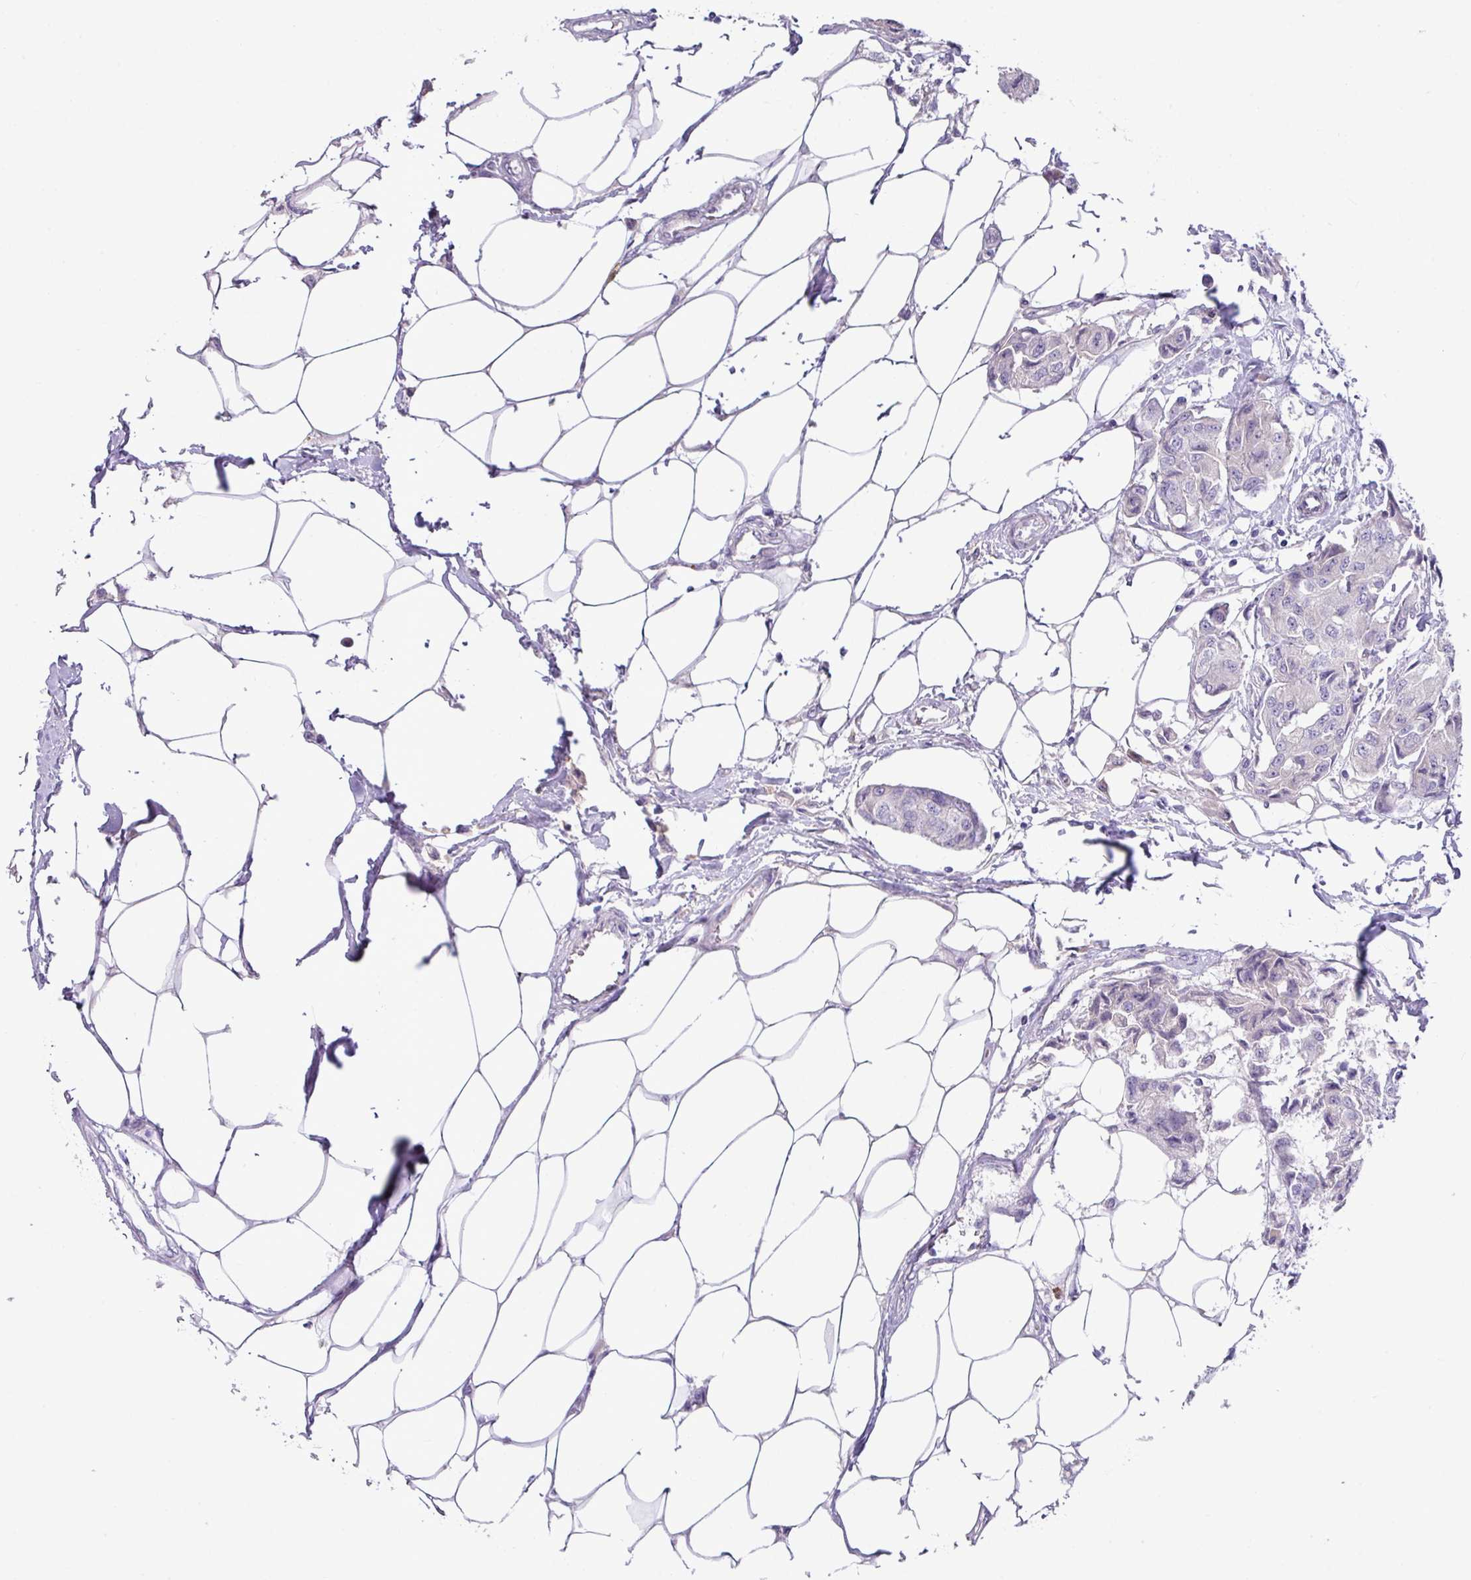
{"staining": {"intensity": "negative", "quantity": "none", "location": "none"}, "tissue": "breast cancer", "cell_type": "Tumor cells", "image_type": "cancer", "snomed": [{"axis": "morphology", "description": "Duct carcinoma"}, {"axis": "topography", "description": "Breast"}, {"axis": "topography", "description": "Lymph node"}], "caption": "This is an immunohistochemistry (IHC) photomicrograph of human breast invasive ductal carcinoma. There is no expression in tumor cells.", "gene": "ZNF524", "patient": {"sex": "female", "age": 80}}